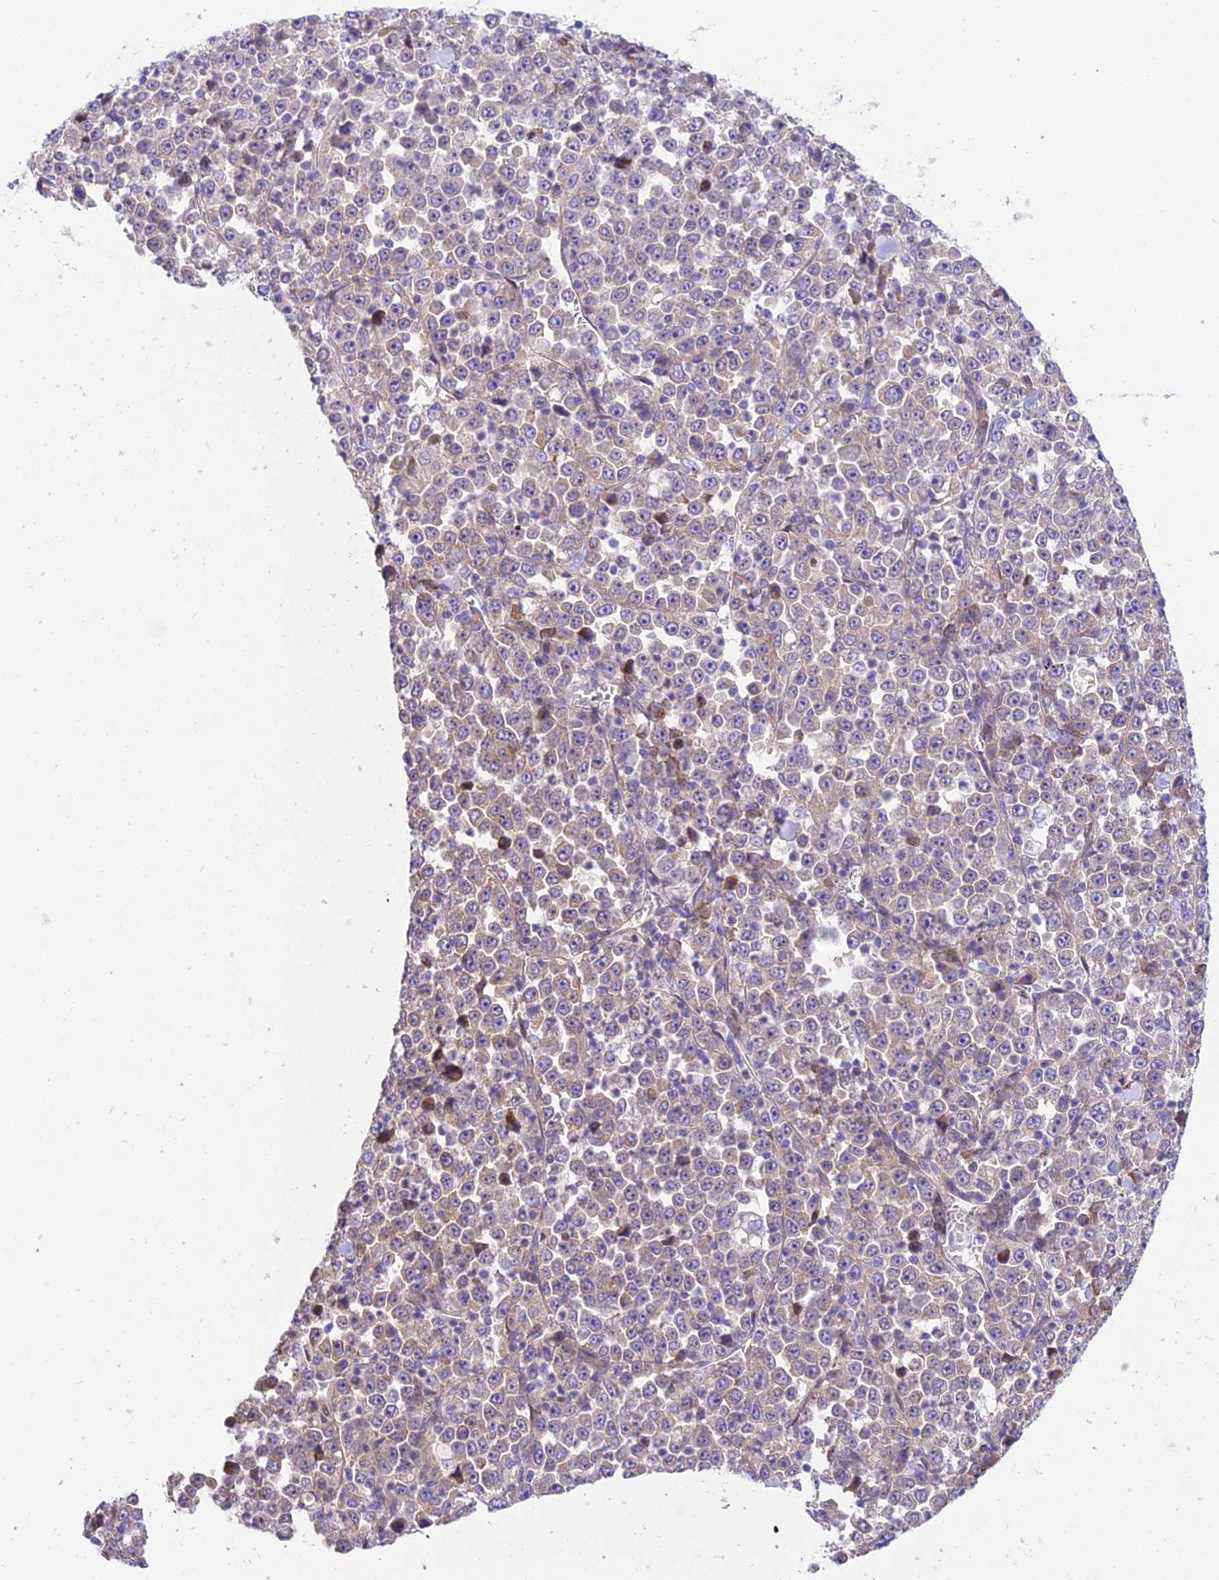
{"staining": {"intensity": "weak", "quantity": "25%-75%", "location": "cytoplasmic/membranous"}, "tissue": "stomach cancer", "cell_type": "Tumor cells", "image_type": "cancer", "snomed": [{"axis": "morphology", "description": "Normal tissue, NOS"}, {"axis": "morphology", "description": "Adenocarcinoma, NOS"}, {"axis": "topography", "description": "Stomach, upper"}, {"axis": "topography", "description": "Stomach"}], "caption": "IHC histopathology image of neoplastic tissue: stomach cancer (adenocarcinoma) stained using immunohistochemistry (IHC) exhibits low levels of weak protein expression localized specifically in the cytoplasmic/membranous of tumor cells, appearing as a cytoplasmic/membranous brown color.", "gene": "TRIM43B", "patient": {"sex": "male", "age": 59}}